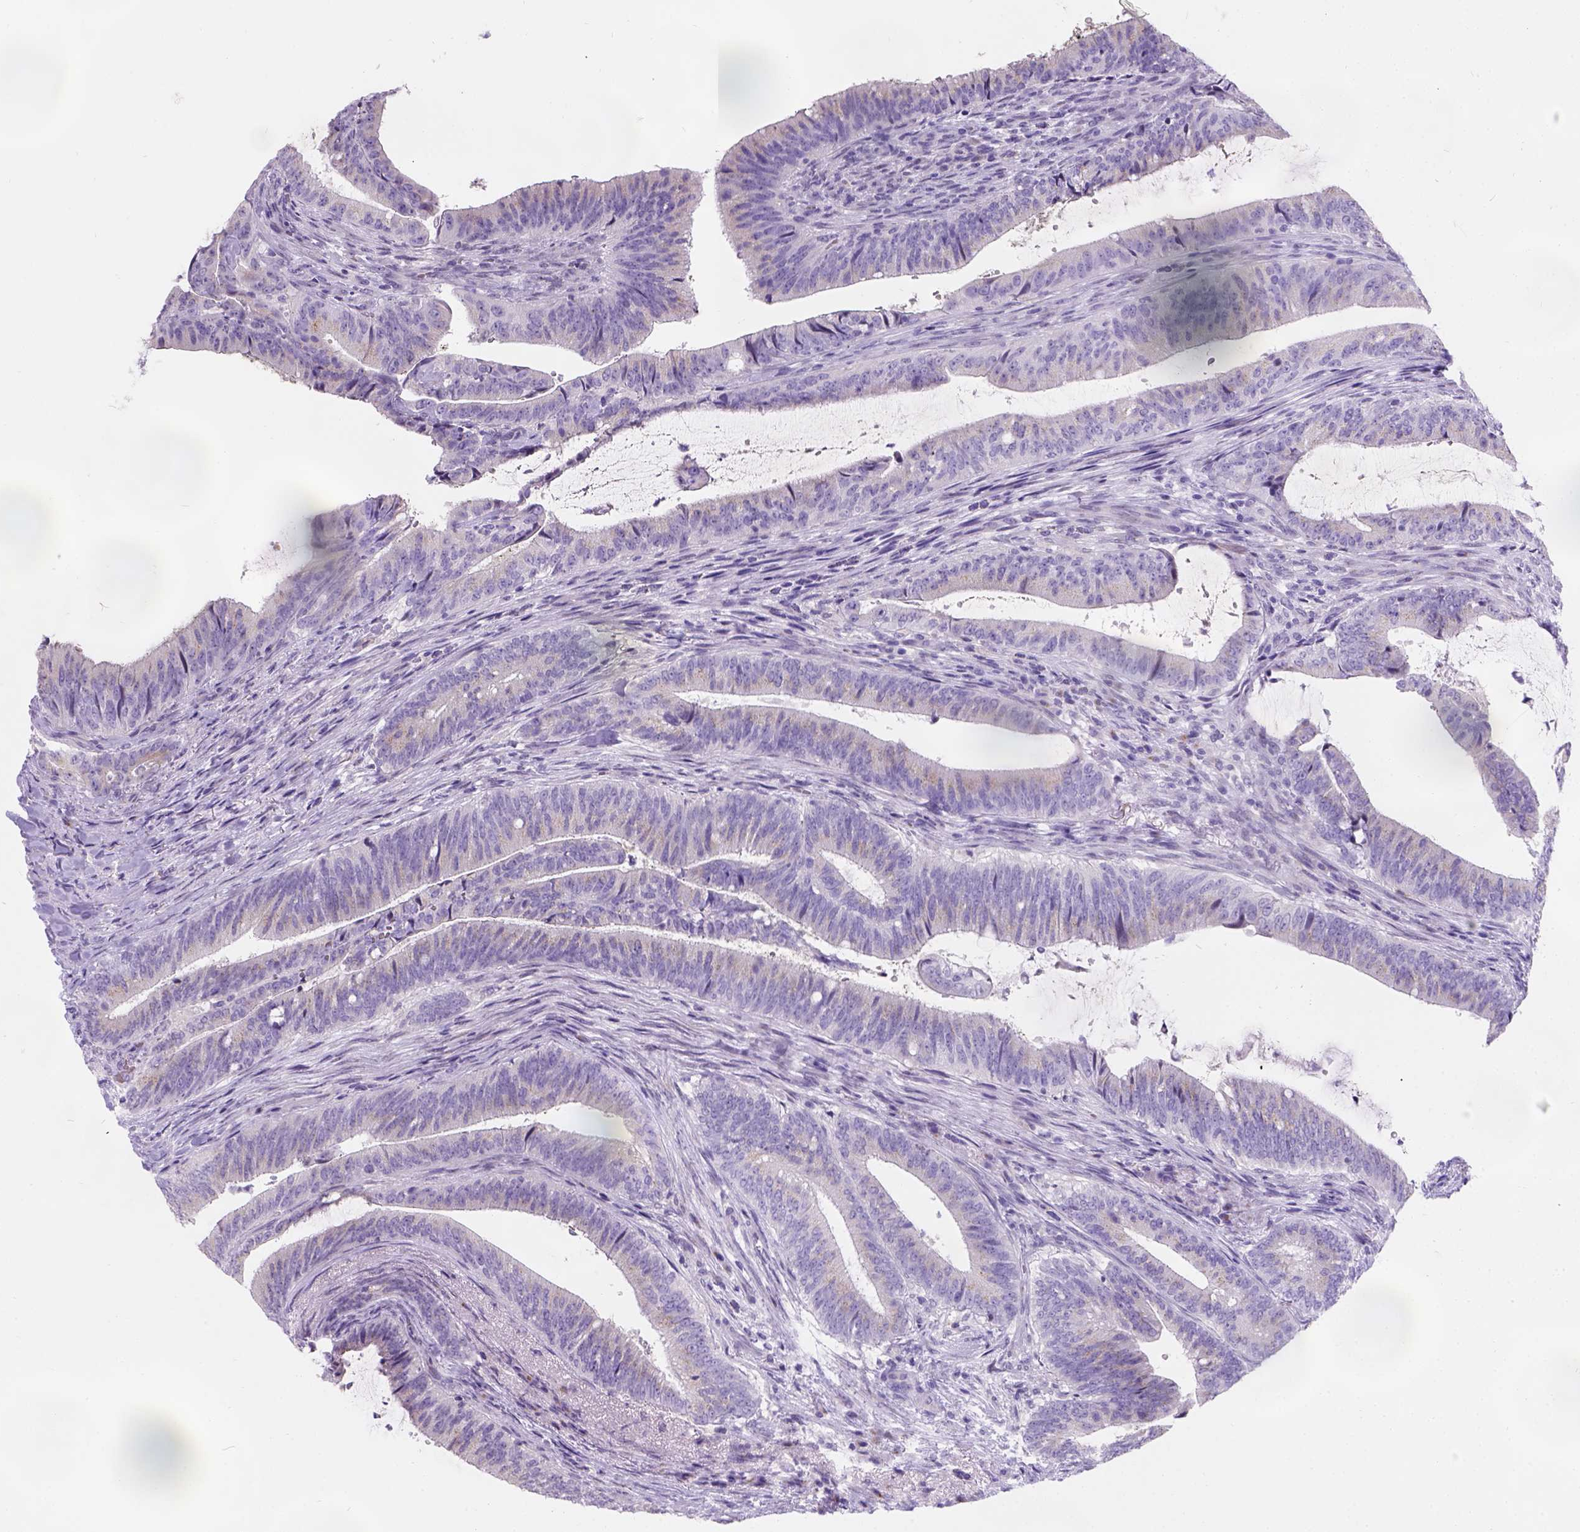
{"staining": {"intensity": "weak", "quantity": "25%-75%", "location": "cytoplasmic/membranous"}, "tissue": "colorectal cancer", "cell_type": "Tumor cells", "image_type": "cancer", "snomed": [{"axis": "morphology", "description": "Adenocarcinoma, NOS"}, {"axis": "topography", "description": "Colon"}], "caption": "IHC staining of colorectal adenocarcinoma, which exhibits low levels of weak cytoplasmic/membranous positivity in about 25%-75% of tumor cells indicating weak cytoplasmic/membranous protein staining. The staining was performed using DAB (brown) for protein detection and nuclei were counterstained in hematoxylin (blue).", "gene": "PHF7", "patient": {"sex": "female", "age": 43}}